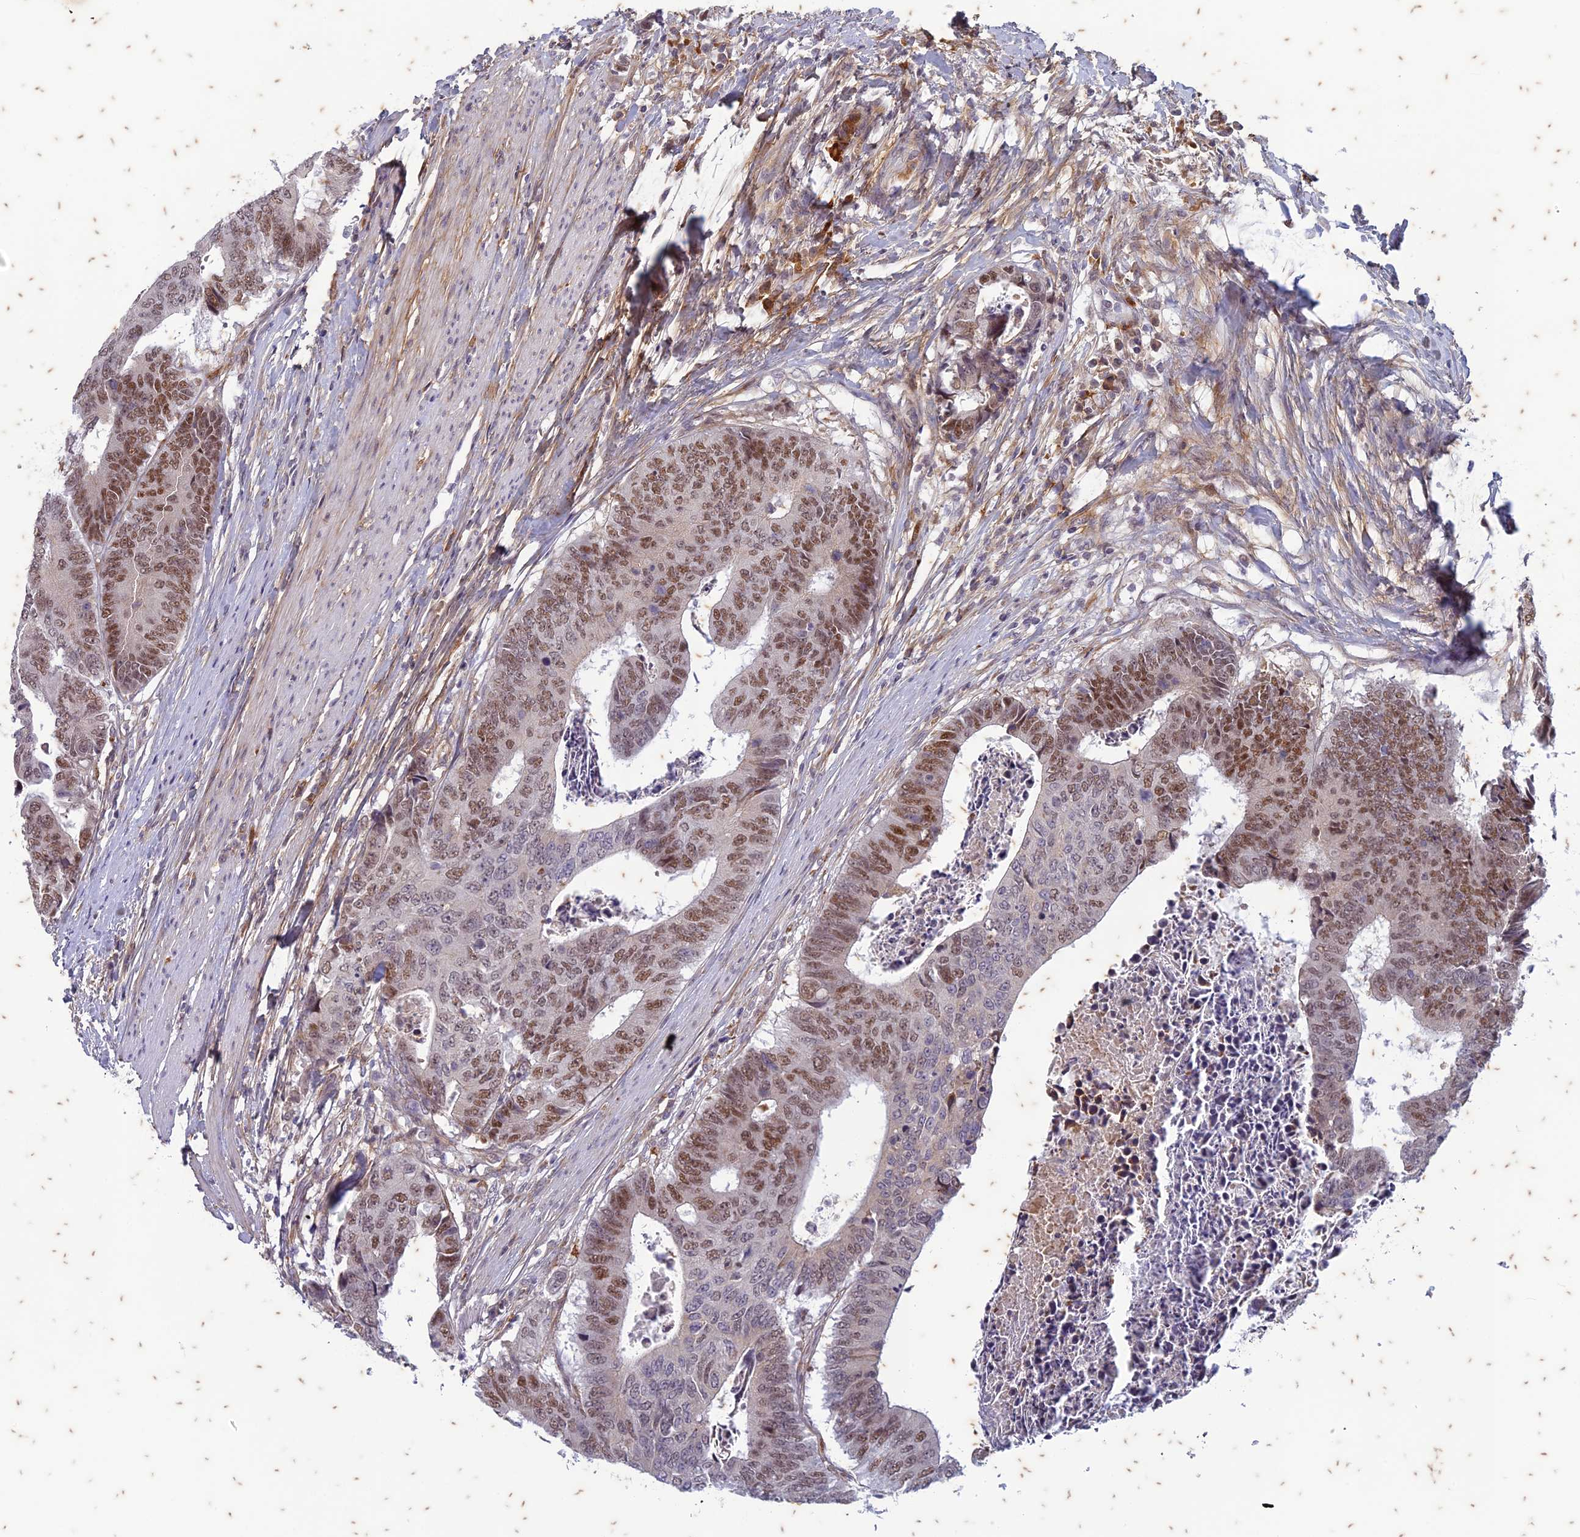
{"staining": {"intensity": "moderate", "quantity": ">75%", "location": "nuclear"}, "tissue": "colorectal cancer", "cell_type": "Tumor cells", "image_type": "cancer", "snomed": [{"axis": "morphology", "description": "Adenocarcinoma, NOS"}, {"axis": "topography", "description": "Rectum"}], "caption": "The micrograph demonstrates staining of adenocarcinoma (colorectal), revealing moderate nuclear protein staining (brown color) within tumor cells.", "gene": "PABPN1L", "patient": {"sex": "male", "age": 84}}